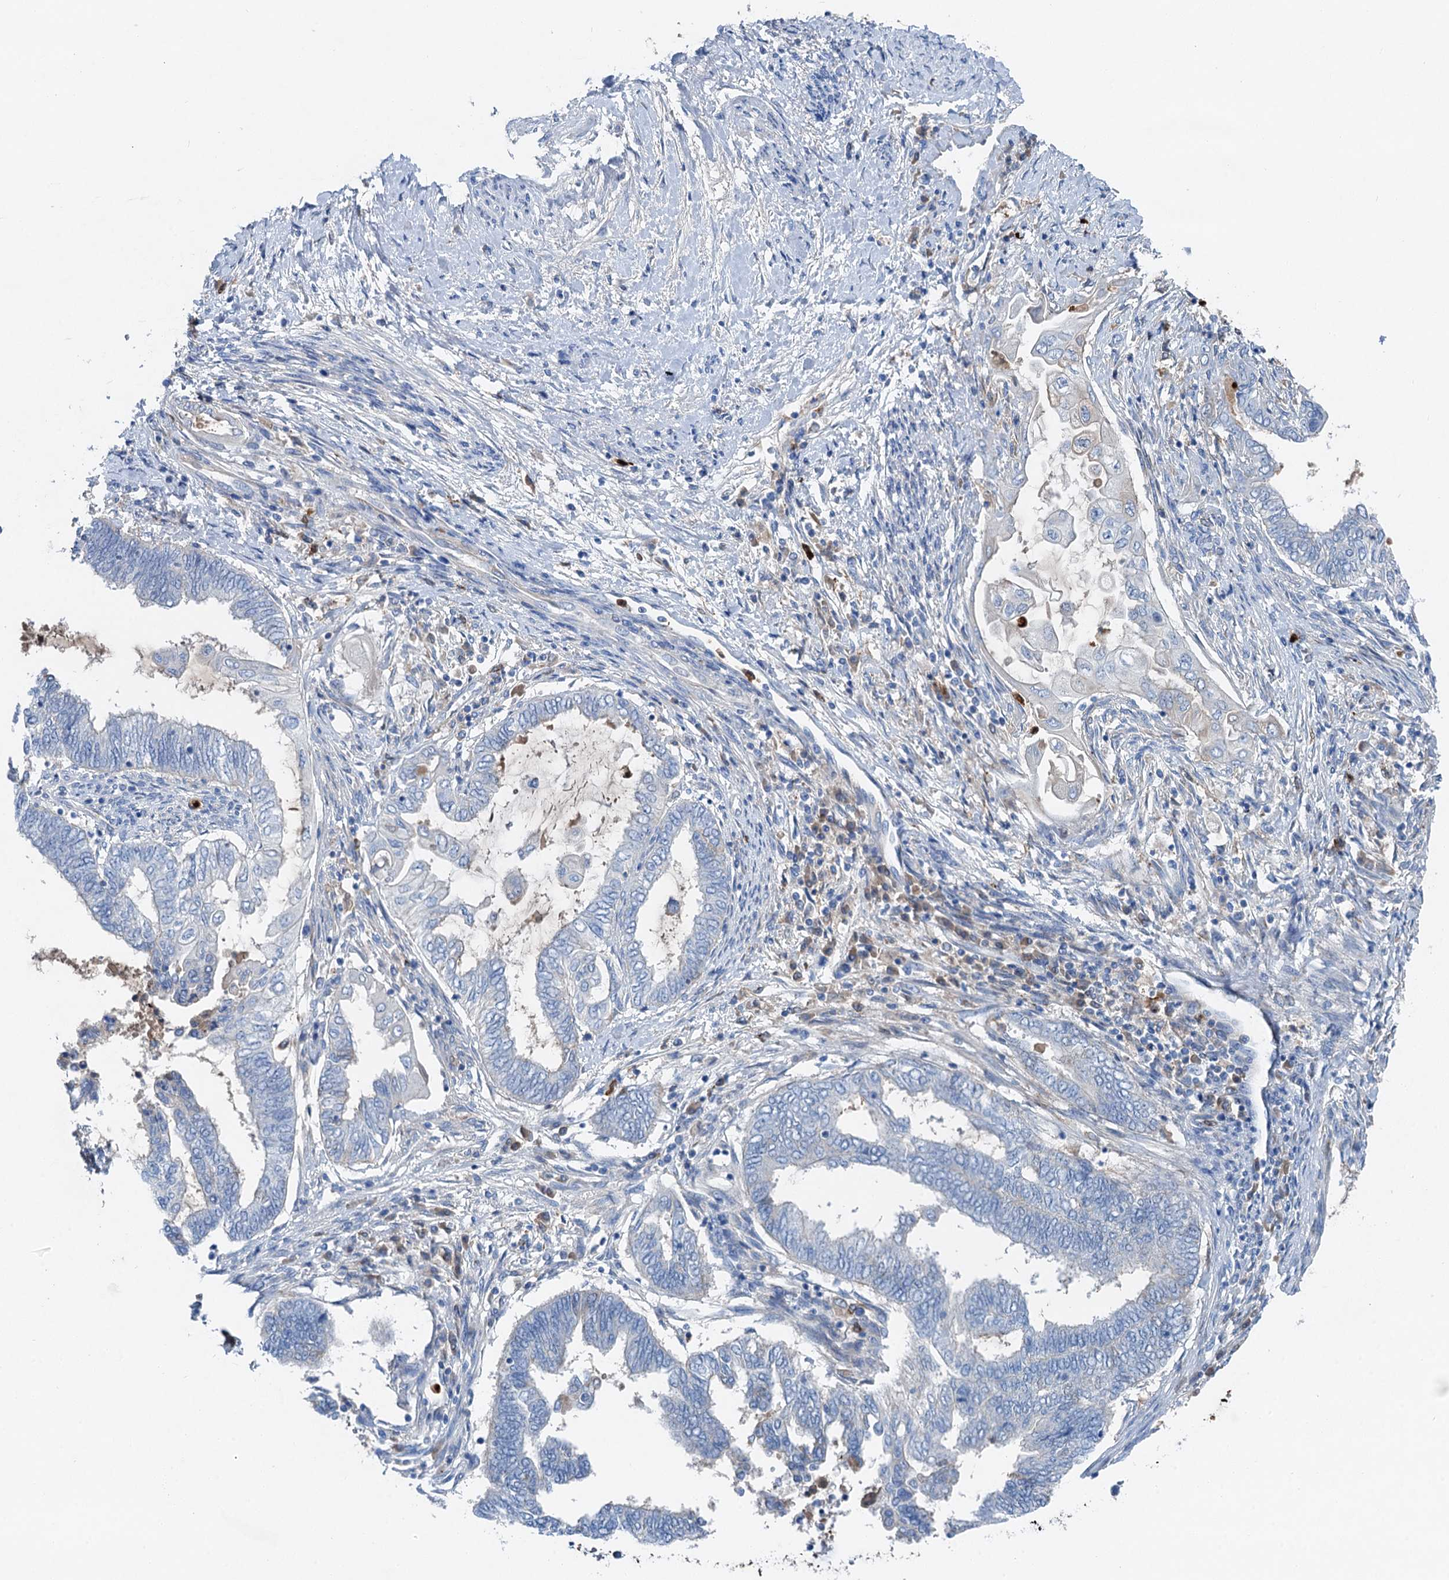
{"staining": {"intensity": "negative", "quantity": "none", "location": "none"}, "tissue": "endometrial cancer", "cell_type": "Tumor cells", "image_type": "cancer", "snomed": [{"axis": "morphology", "description": "Adenocarcinoma, NOS"}, {"axis": "topography", "description": "Uterus"}, {"axis": "topography", "description": "Endometrium"}], "caption": "The histopathology image demonstrates no significant positivity in tumor cells of endometrial cancer.", "gene": "OTOA", "patient": {"sex": "female", "age": 70}}